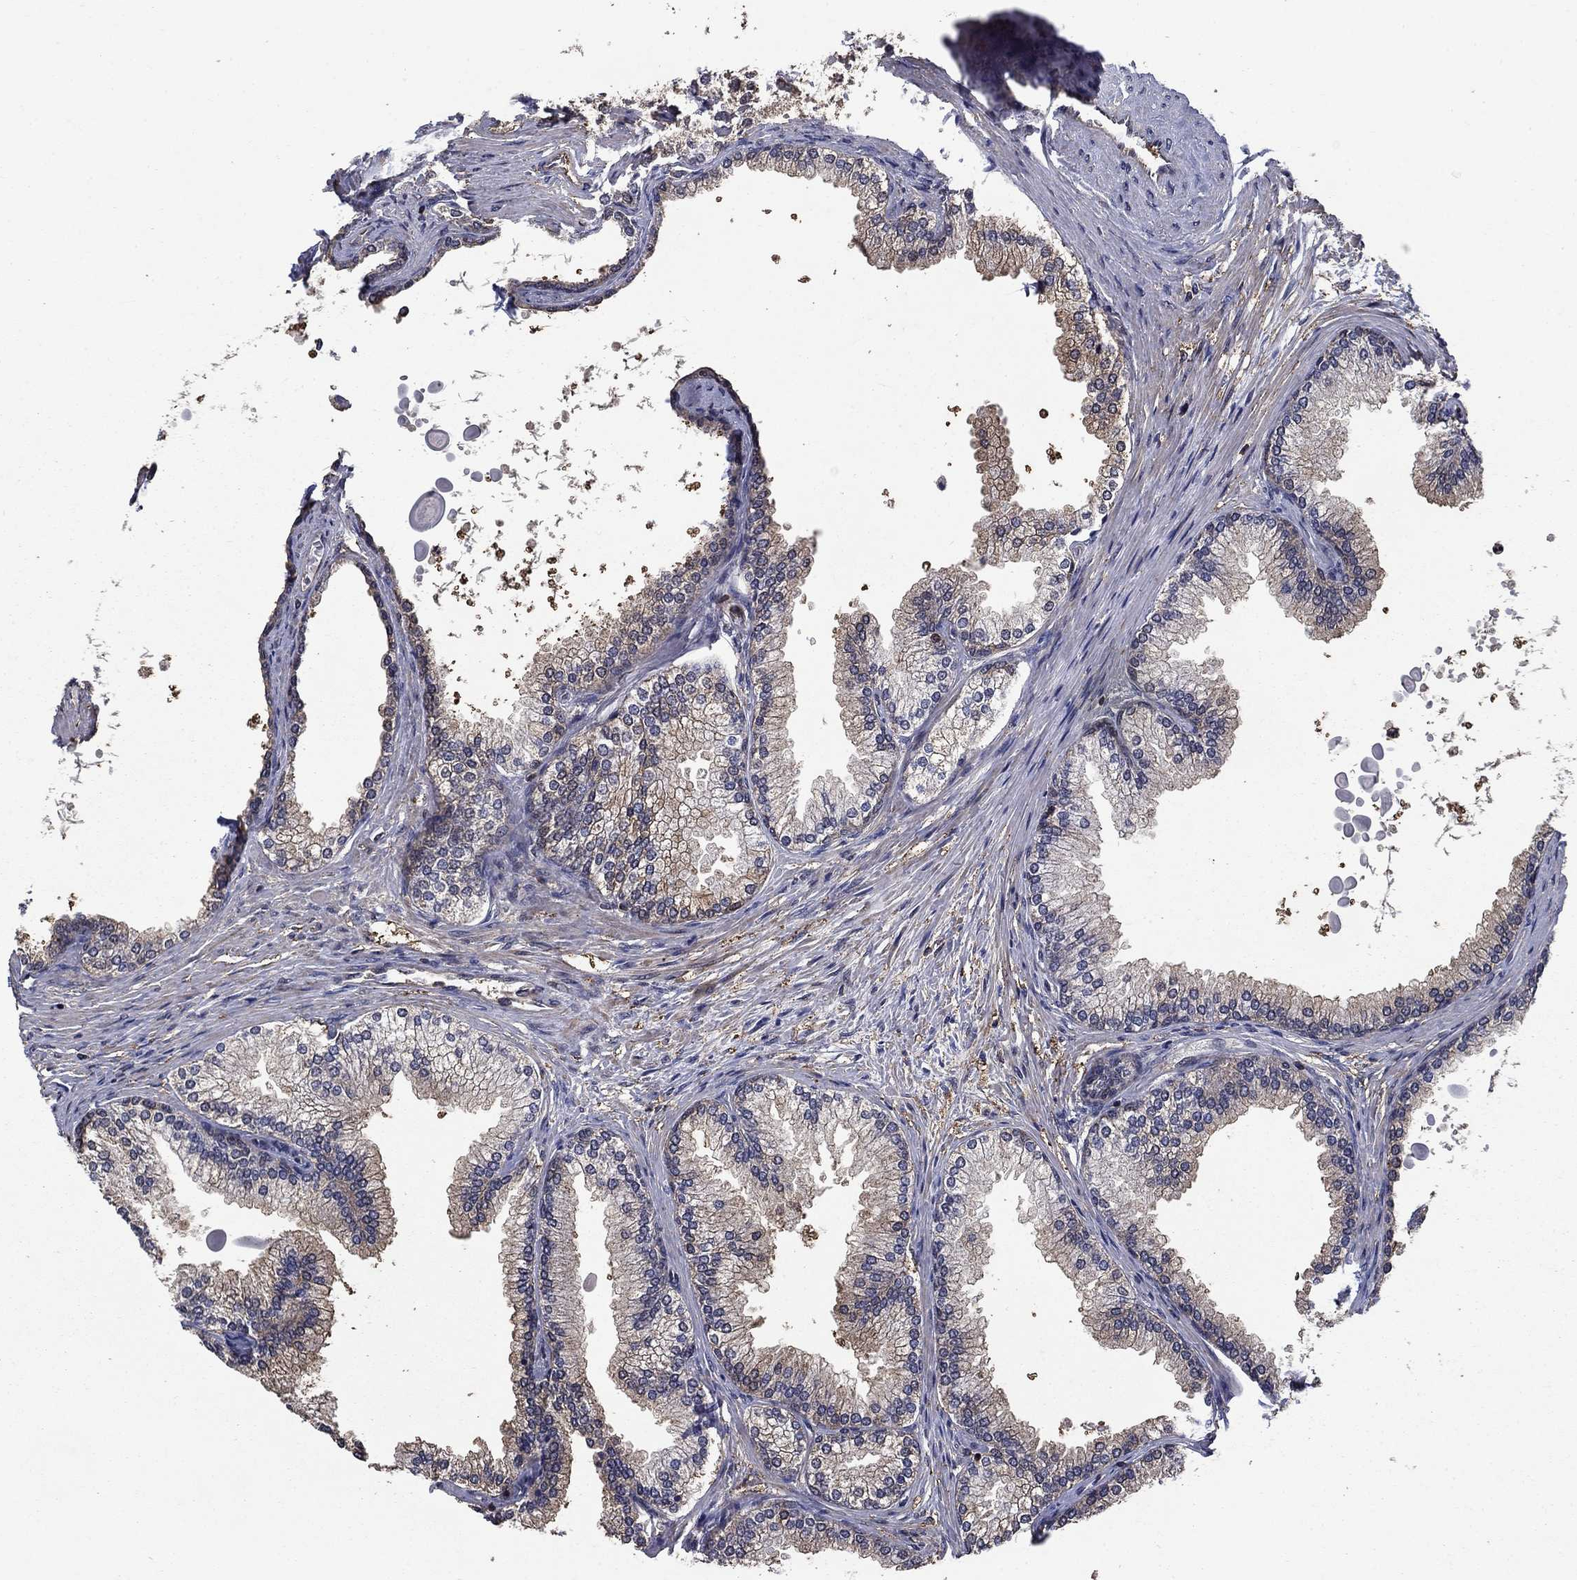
{"staining": {"intensity": "weak", "quantity": "25%-75%", "location": "cytoplasmic/membranous"}, "tissue": "prostate", "cell_type": "Glandular cells", "image_type": "normal", "snomed": [{"axis": "morphology", "description": "Normal tissue, NOS"}, {"axis": "topography", "description": "Prostate"}], "caption": "Immunohistochemistry (DAB) staining of unremarkable prostate demonstrates weak cytoplasmic/membranous protein staining in about 25%-75% of glandular cells. Nuclei are stained in blue.", "gene": "DVL1", "patient": {"sex": "male", "age": 72}}